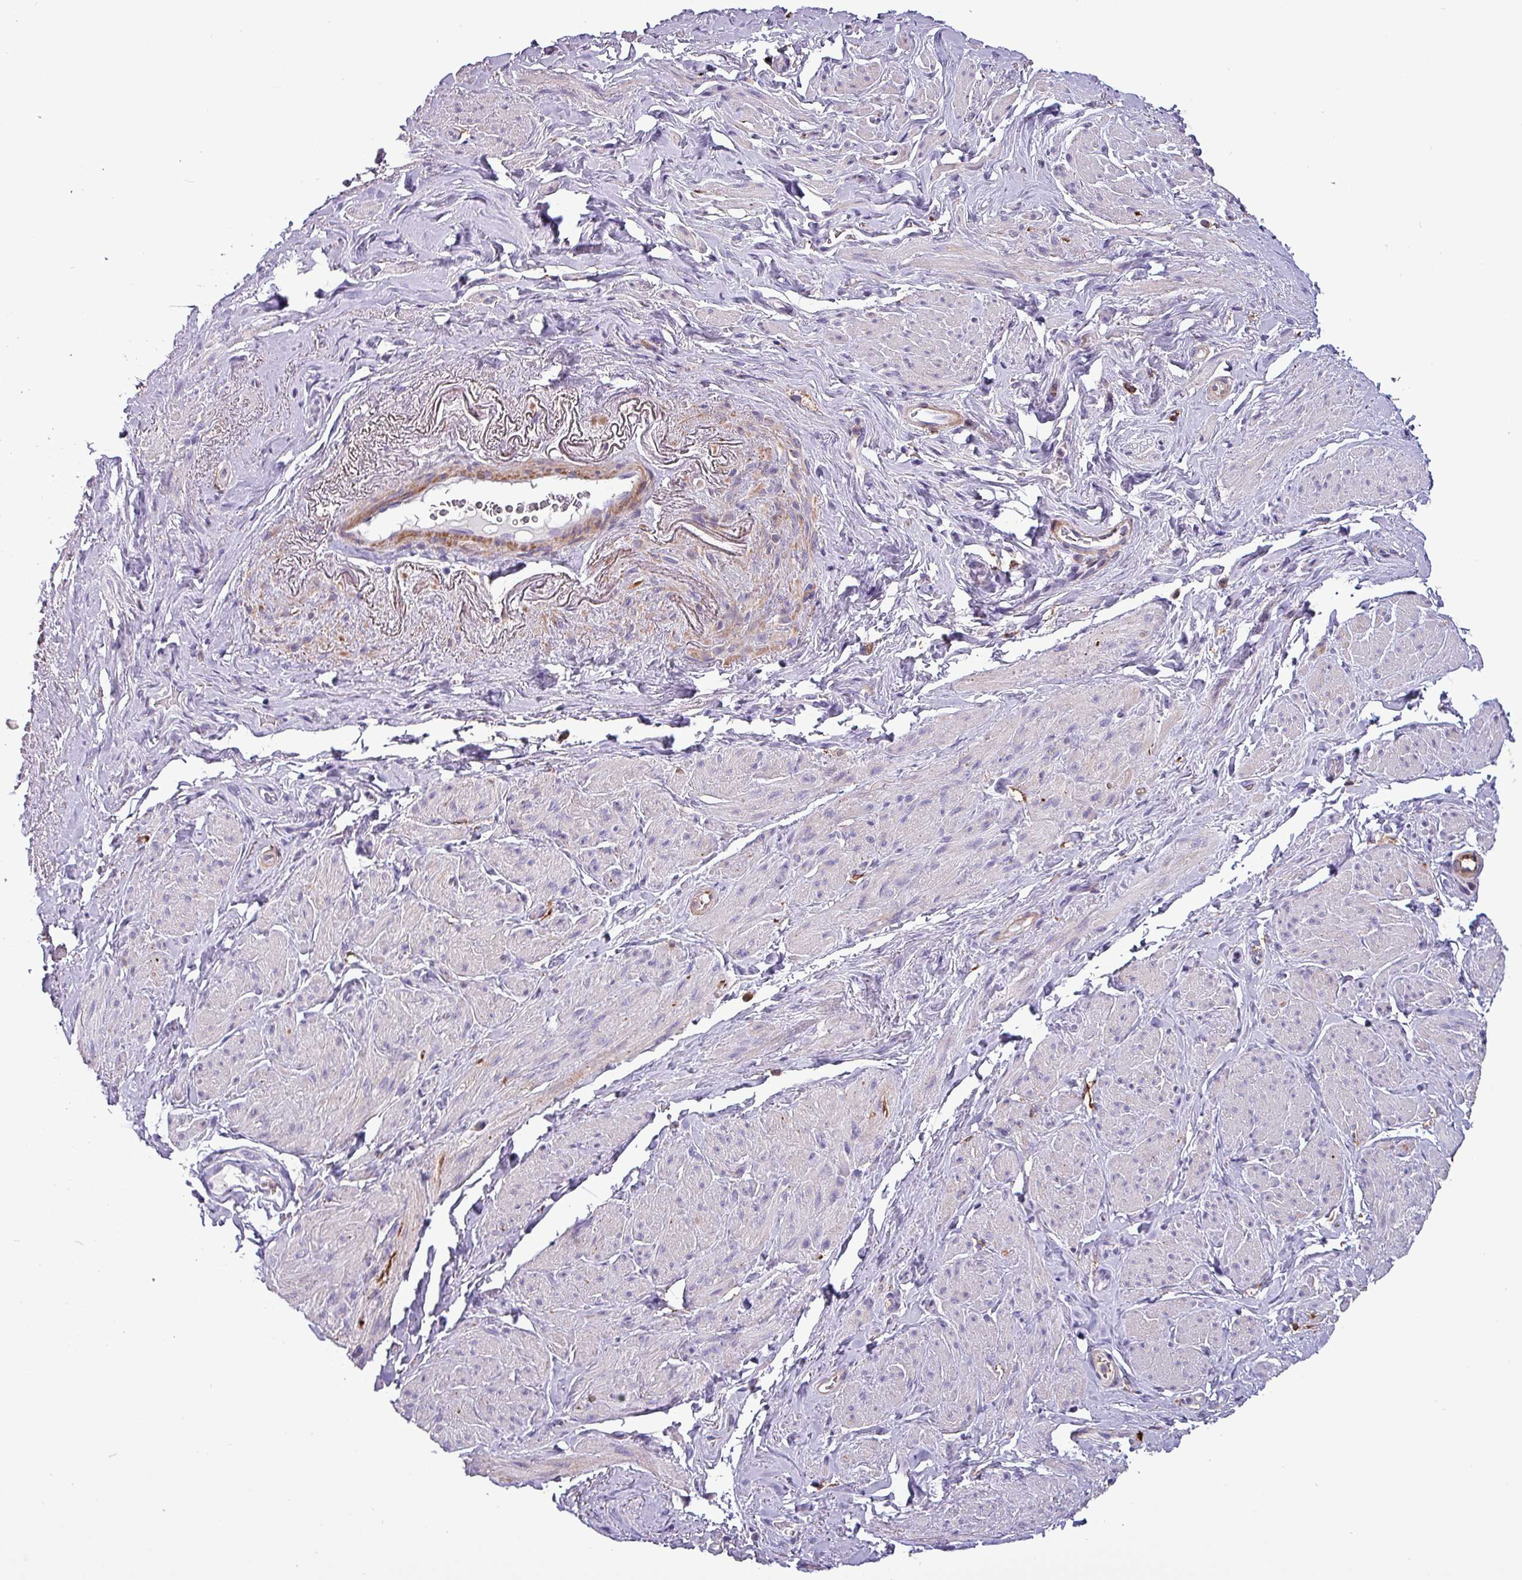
{"staining": {"intensity": "moderate", "quantity": "<25%", "location": "cytoplasmic/membranous"}, "tissue": "smooth muscle", "cell_type": "Smooth muscle cells", "image_type": "normal", "snomed": [{"axis": "morphology", "description": "Normal tissue, NOS"}, {"axis": "topography", "description": "Smooth muscle"}, {"axis": "topography", "description": "Peripheral nerve tissue"}], "caption": "Protein staining of unremarkable smooth muscle demonstrates moderate cytoplasmic/membranous positivity in approximately <25% of smooth muscle cells.", "gene": "SCIN", "patient": {"sex": "male", "age": 69}}